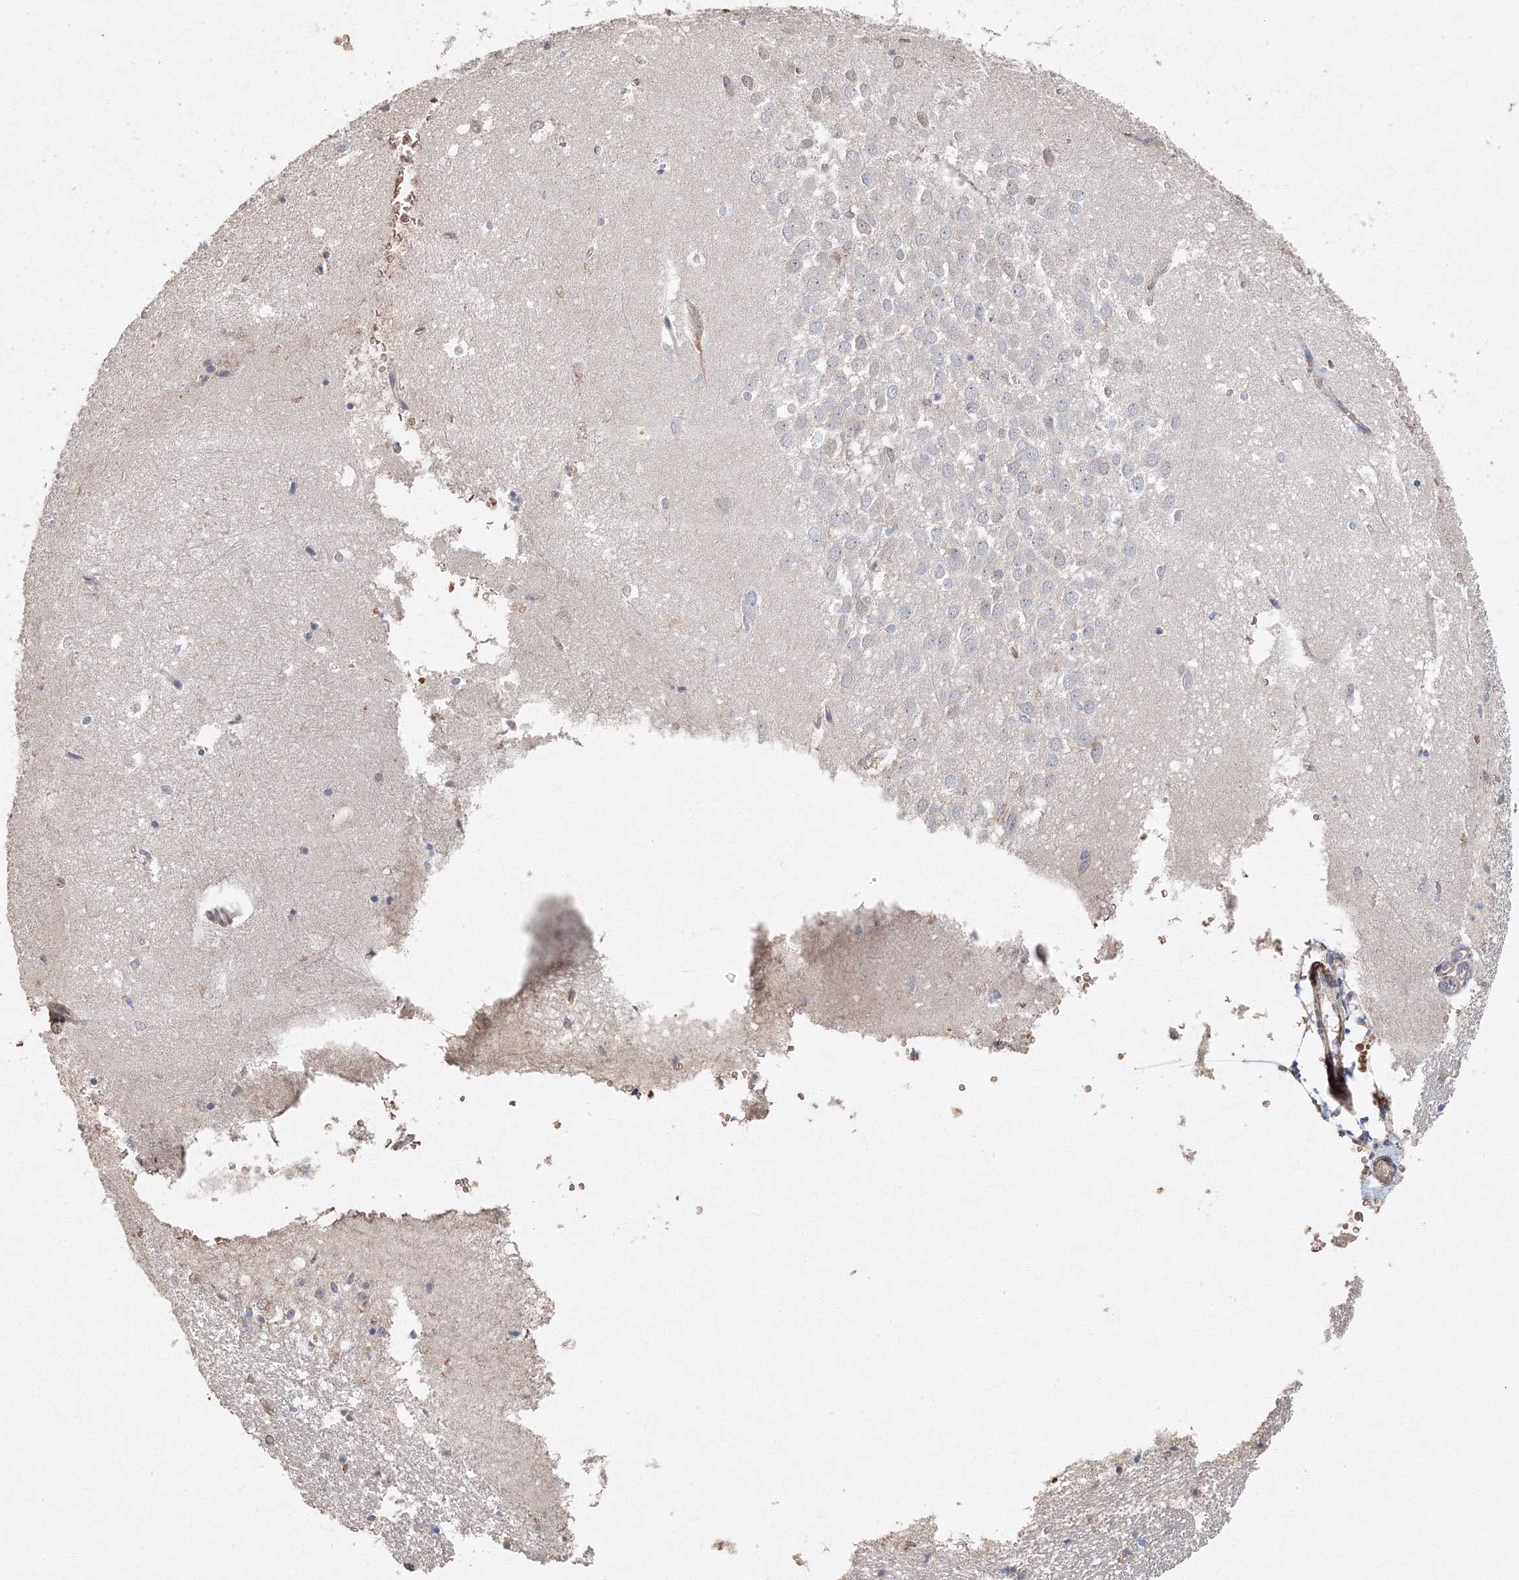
{"staining": {"intensity": "negative", "quantity": "none", "location": "none"}, "tissue": "hippocampus", "cell_type": "Glial cells", "image_type": "normal", "snomed": [{"axis": "morphology", "description": "Normal tissue, NOS"}, {"axis": "topography", "description": "Hippocampus"}], "caption": "High power microscopy photomicrograph of an IHC image of unremarkable hippocampus, revealing no significant staining in glial cells. (Immunohistochemistry (ihc), brightfield microscopy, high magnification).", "gene": "NALF2", "patient": {"sex": "female", "age": 64}}